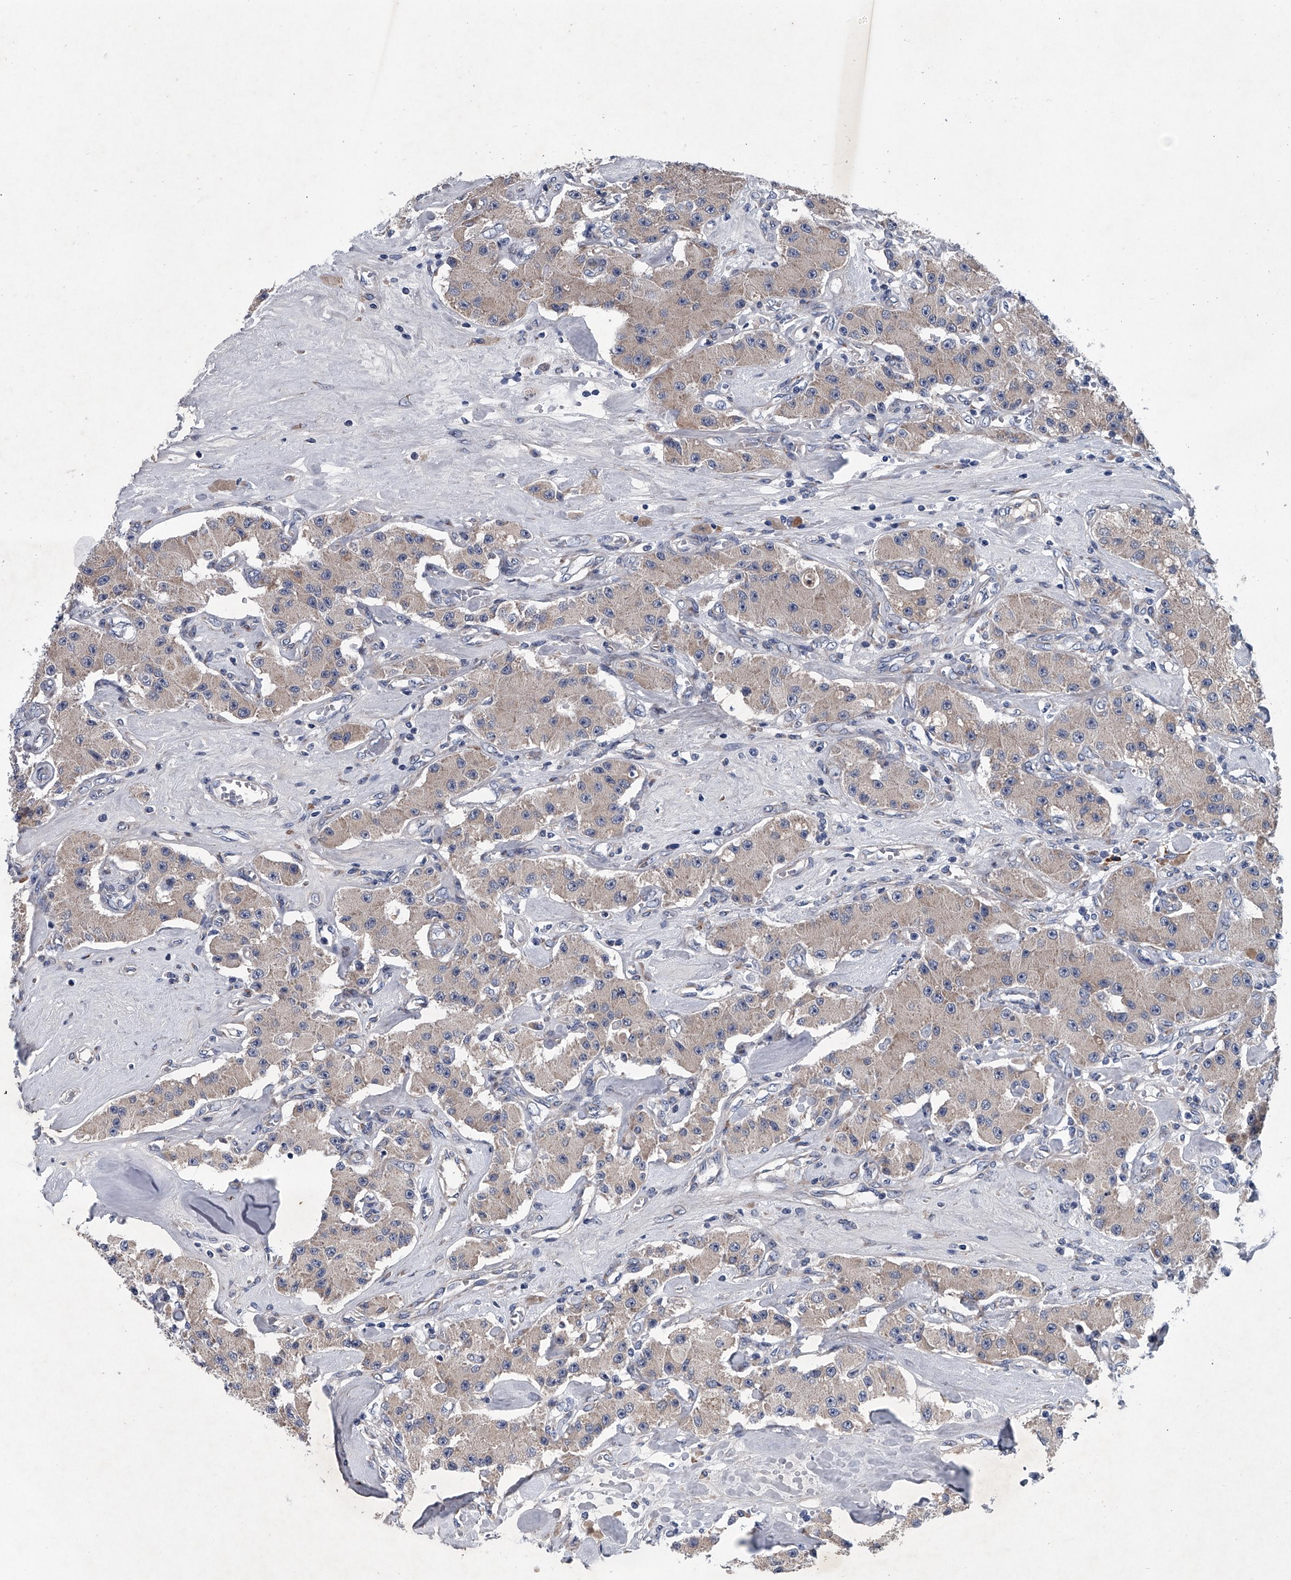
{"staining": {"intensity": "negative", "quantity": "none", "location": "none"}, "tissue": "carcinoid", "cell_type": "Tumor cells", "image_type": "cancer", "snomed": [{"axis": "morphology", "description": "Carcinoid, malignant, NOS"}, {"axis": "topography", "description": "Pancreas"}], "caption": "Immunohistochemistry (IHC) histopathology image of human malignant carcinoid stained for a protein (brown), which shows no staining in tumor cells.", "gene": "ABCG1", "patient": {"sex": "male", "age": 41}}